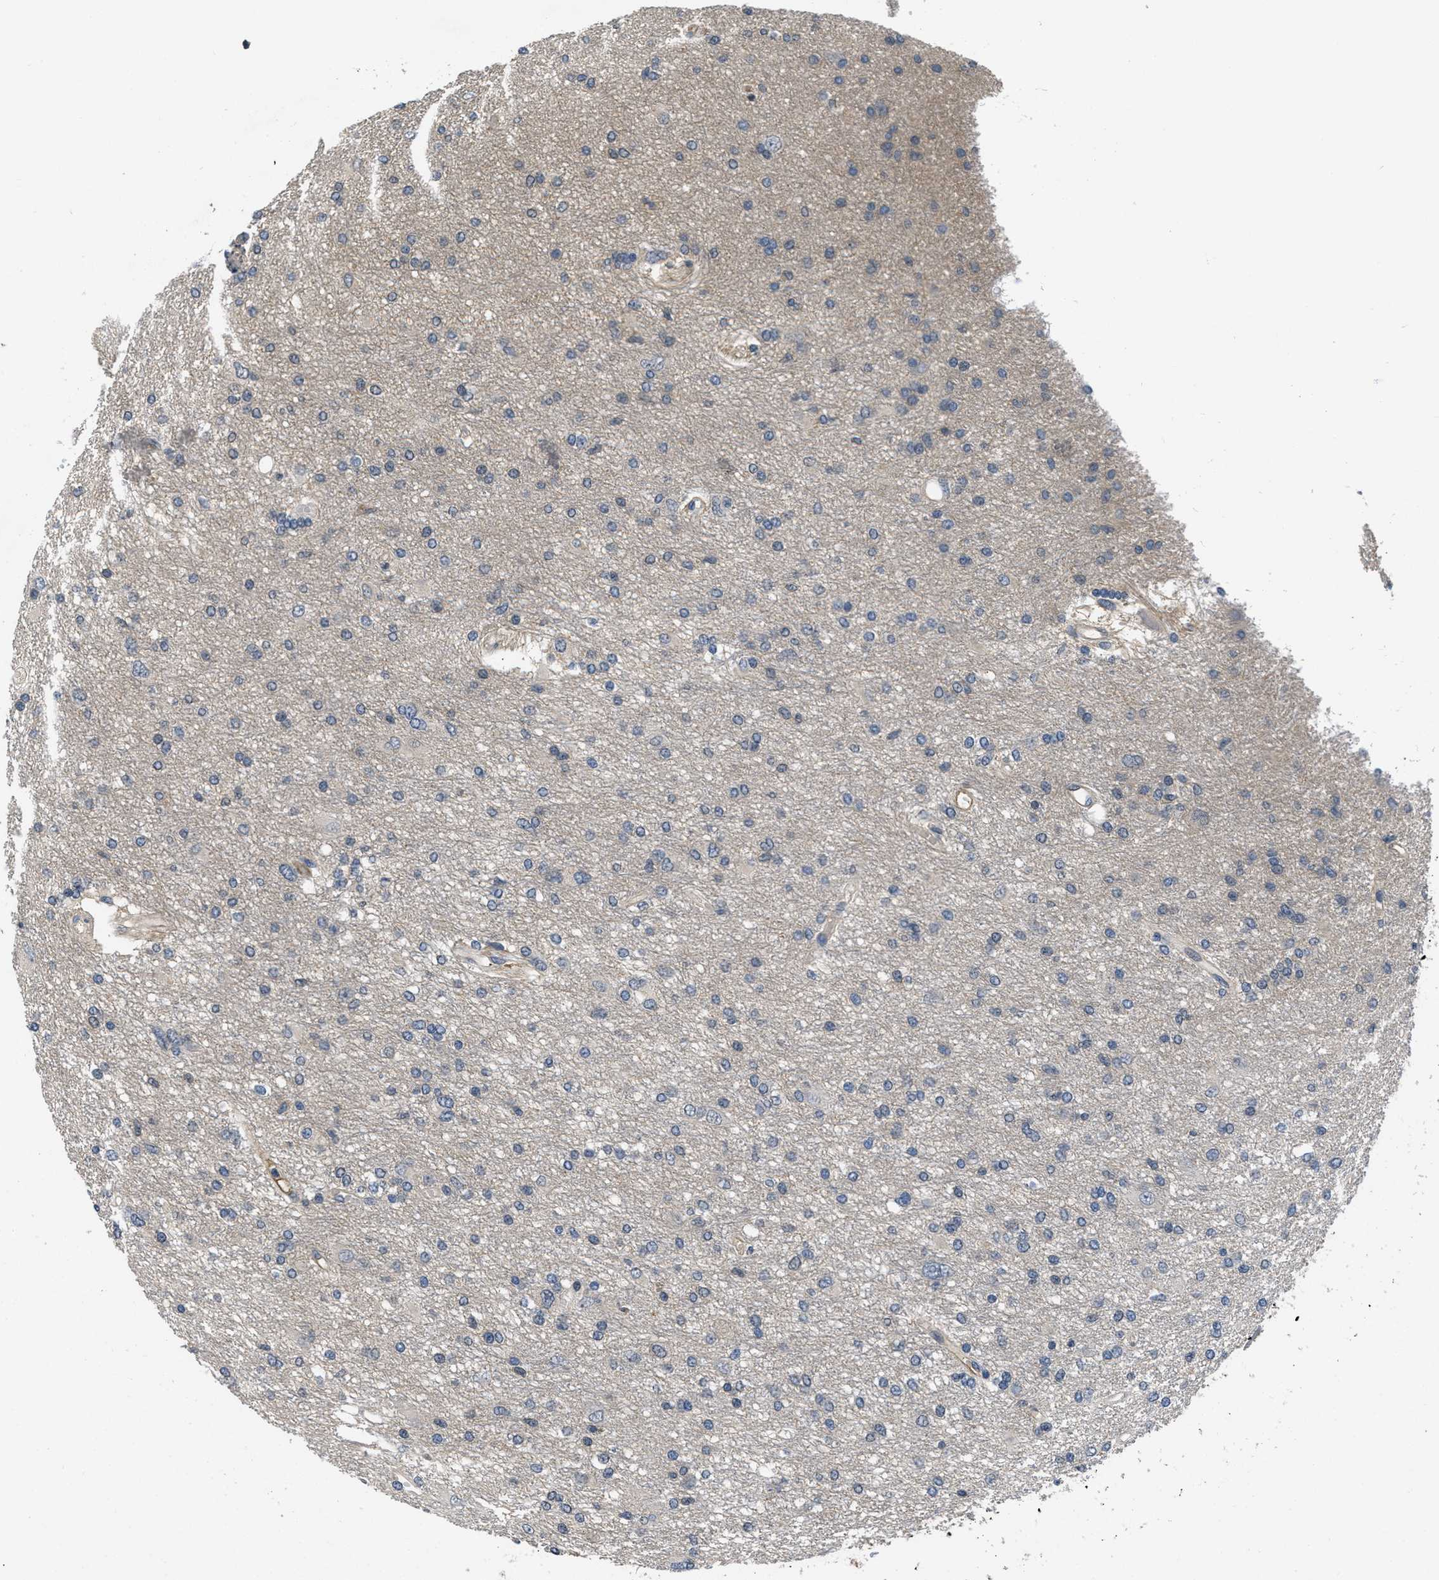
{"staining": {"intensity": "weak", "quantity": "<25%", "location": "cytoplasmic/membranous"}, "tissue": "glioma", "cell_type": "Tumor cells", "image_type": "cancer", "snomed": [{"axis": "morphology", "description": "Glioma, malignant, High grade"}, {"axis": "topography", "description": "Brain"}], "caption": "This is an IHC micrograph of glioma. There is no expression in tumor cells.", "gene": "ANGPT1", "patient": {"sex": "female", "age": 59}}